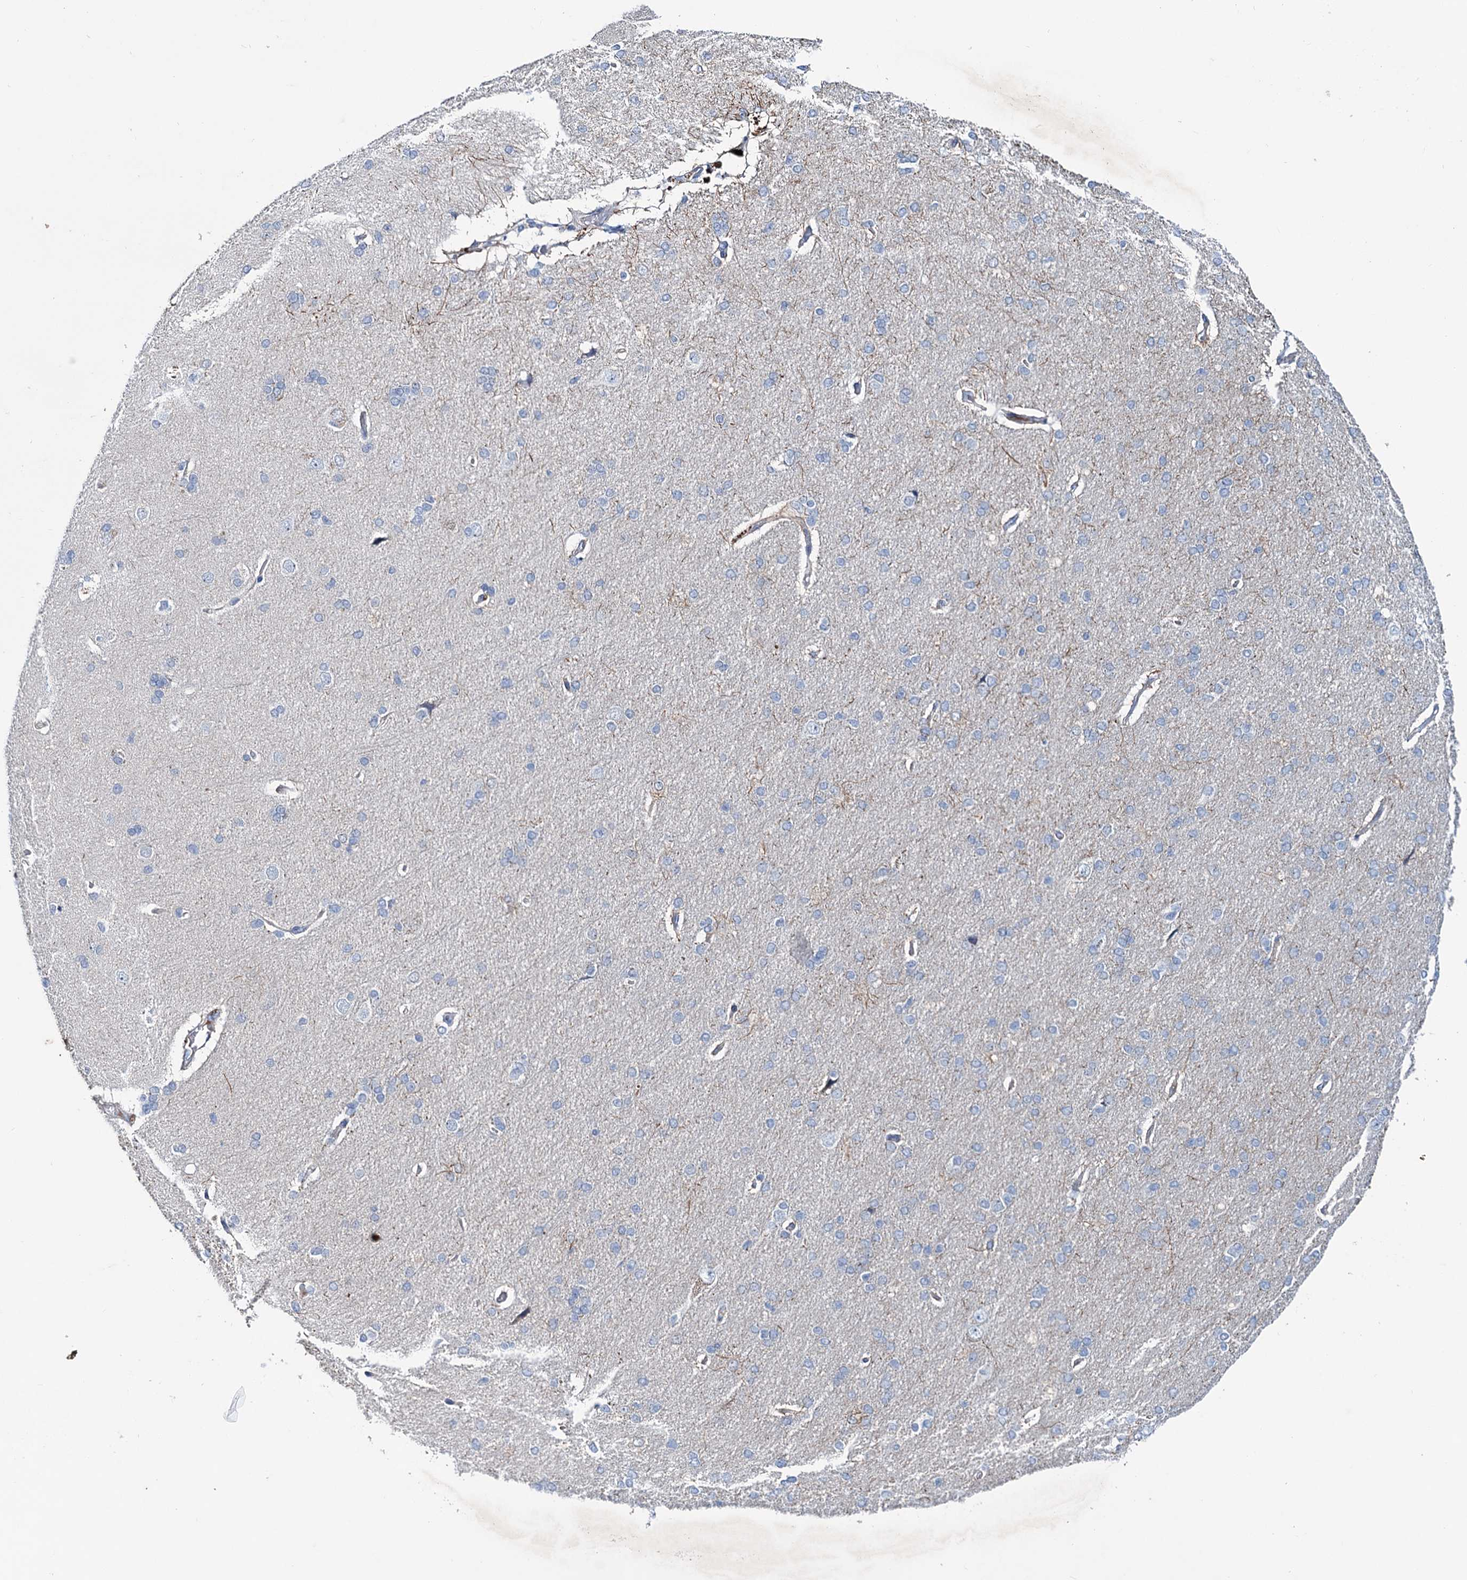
{"staining": {"intensity": "negative", "quantity": "none", "location": "none"}, "tissue": "cerebral cortex", "cell_type": "Endothelial cells", "image_type": "normal", "snomed": [{"axis": "morphology", "description": "Normal tissue, NOS"}, {"axis": "topography", "description": "Cerebral cortex"}], "caption": "Immunohistochemical staining of unremarkable cerebral cortex reveals no significant staining in endothelial cells.", "gene": "FAM111B", "patient": {"sex": "male", "age": 62}}